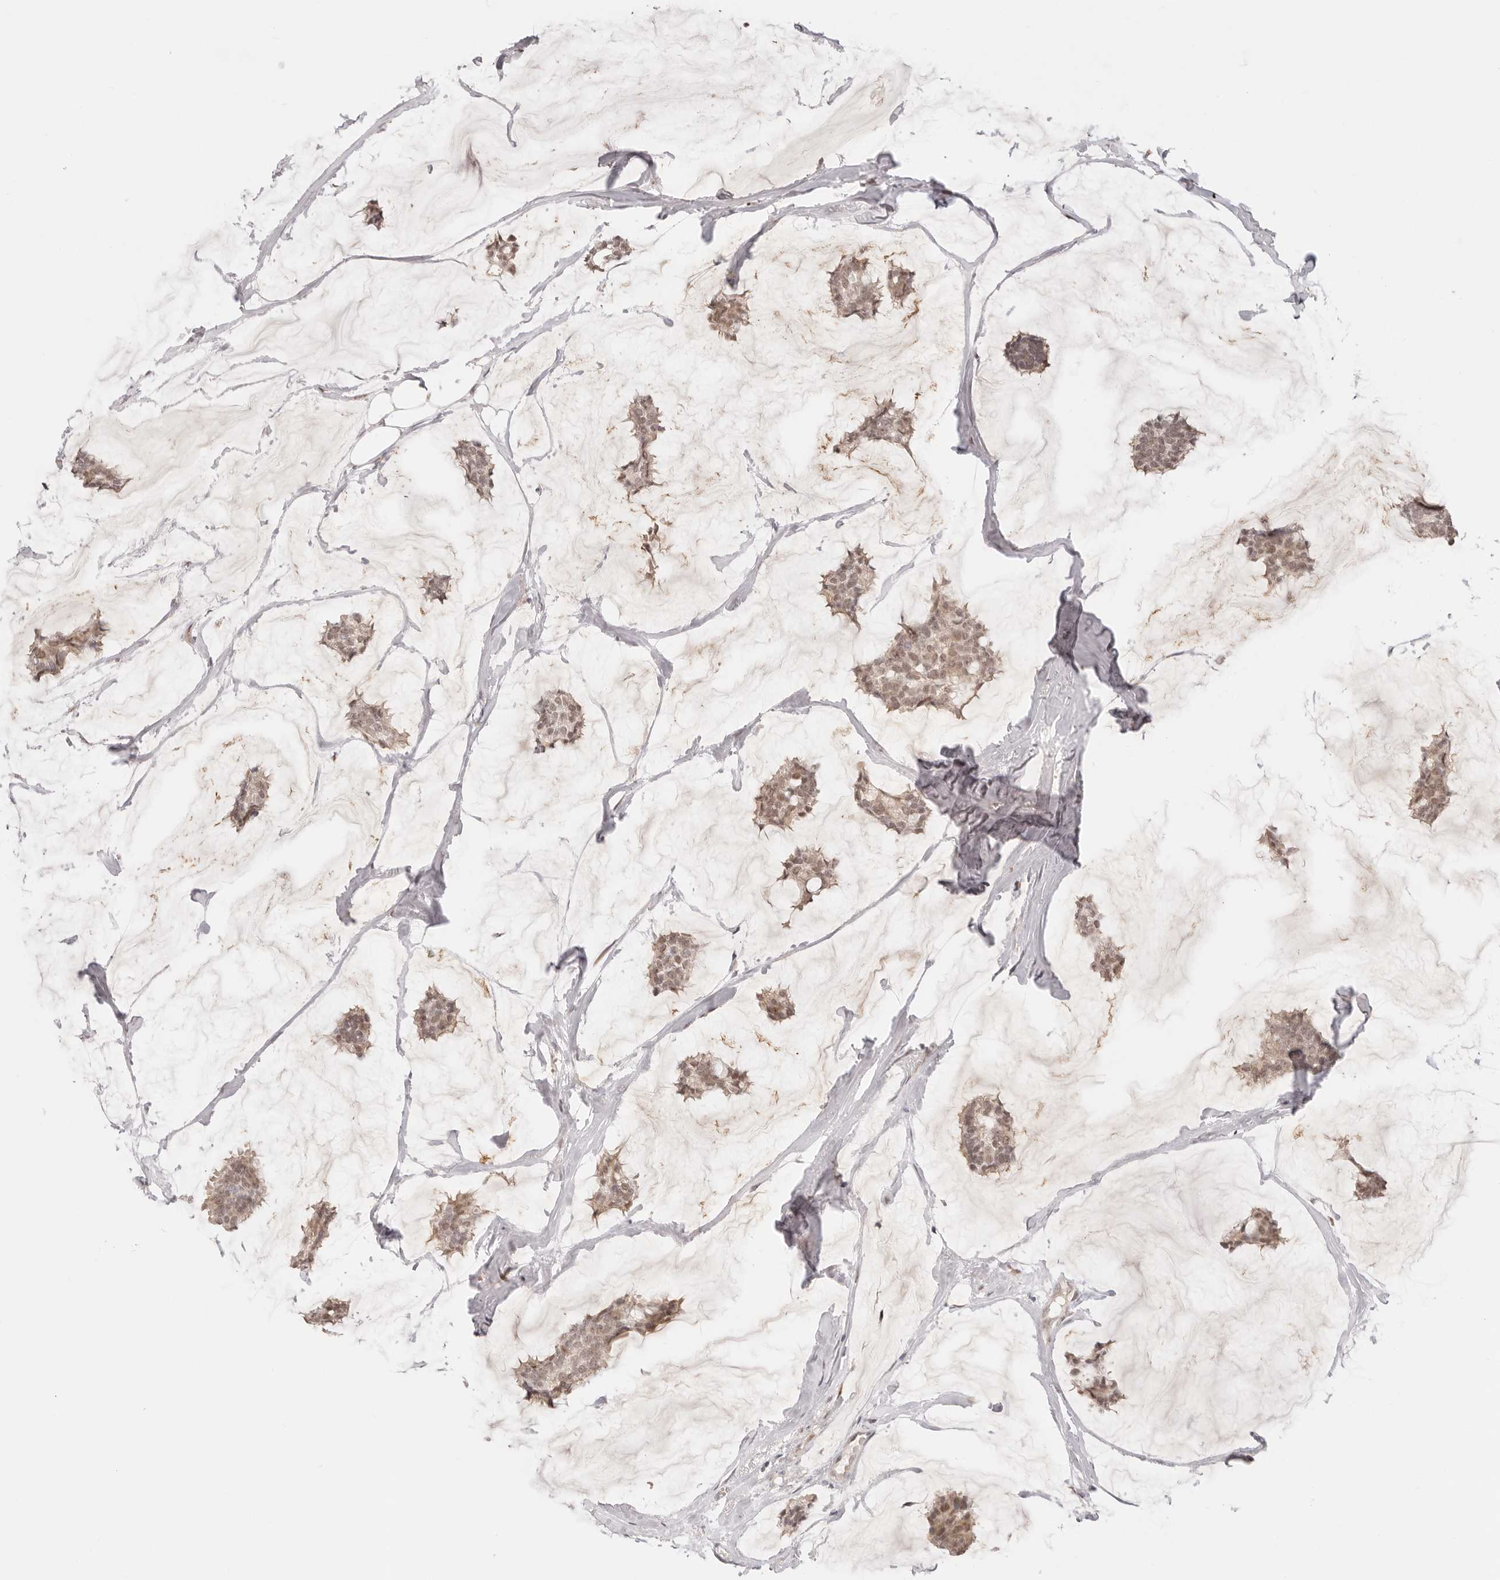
{"staining": {"intensity": "moderate", "quantity": ">75%", "location": "nuclear"}, "tissue": "breast cancer", "cell_type": "Tumor cells", "image_type": "cancer", "snomed": [{"axis": "morphology", "description": "Duct carcinoma"}, {"axis": "topography", "description": "Breast"}], "caption": "Immunohistochemistry staining of breast cancer, which reveals medium levels of moderate nuclear expression in approximately >75% of tumor cells indicating moderate nuclear protein positivity. The staining was performed using DAB (3,3'-diaminobenzidine) (brown) for protein detection and nuclei were counterstained in hematoxylin (blue).", "gene": "RFC3", "patient": {"sex": "female", "age": 93}}